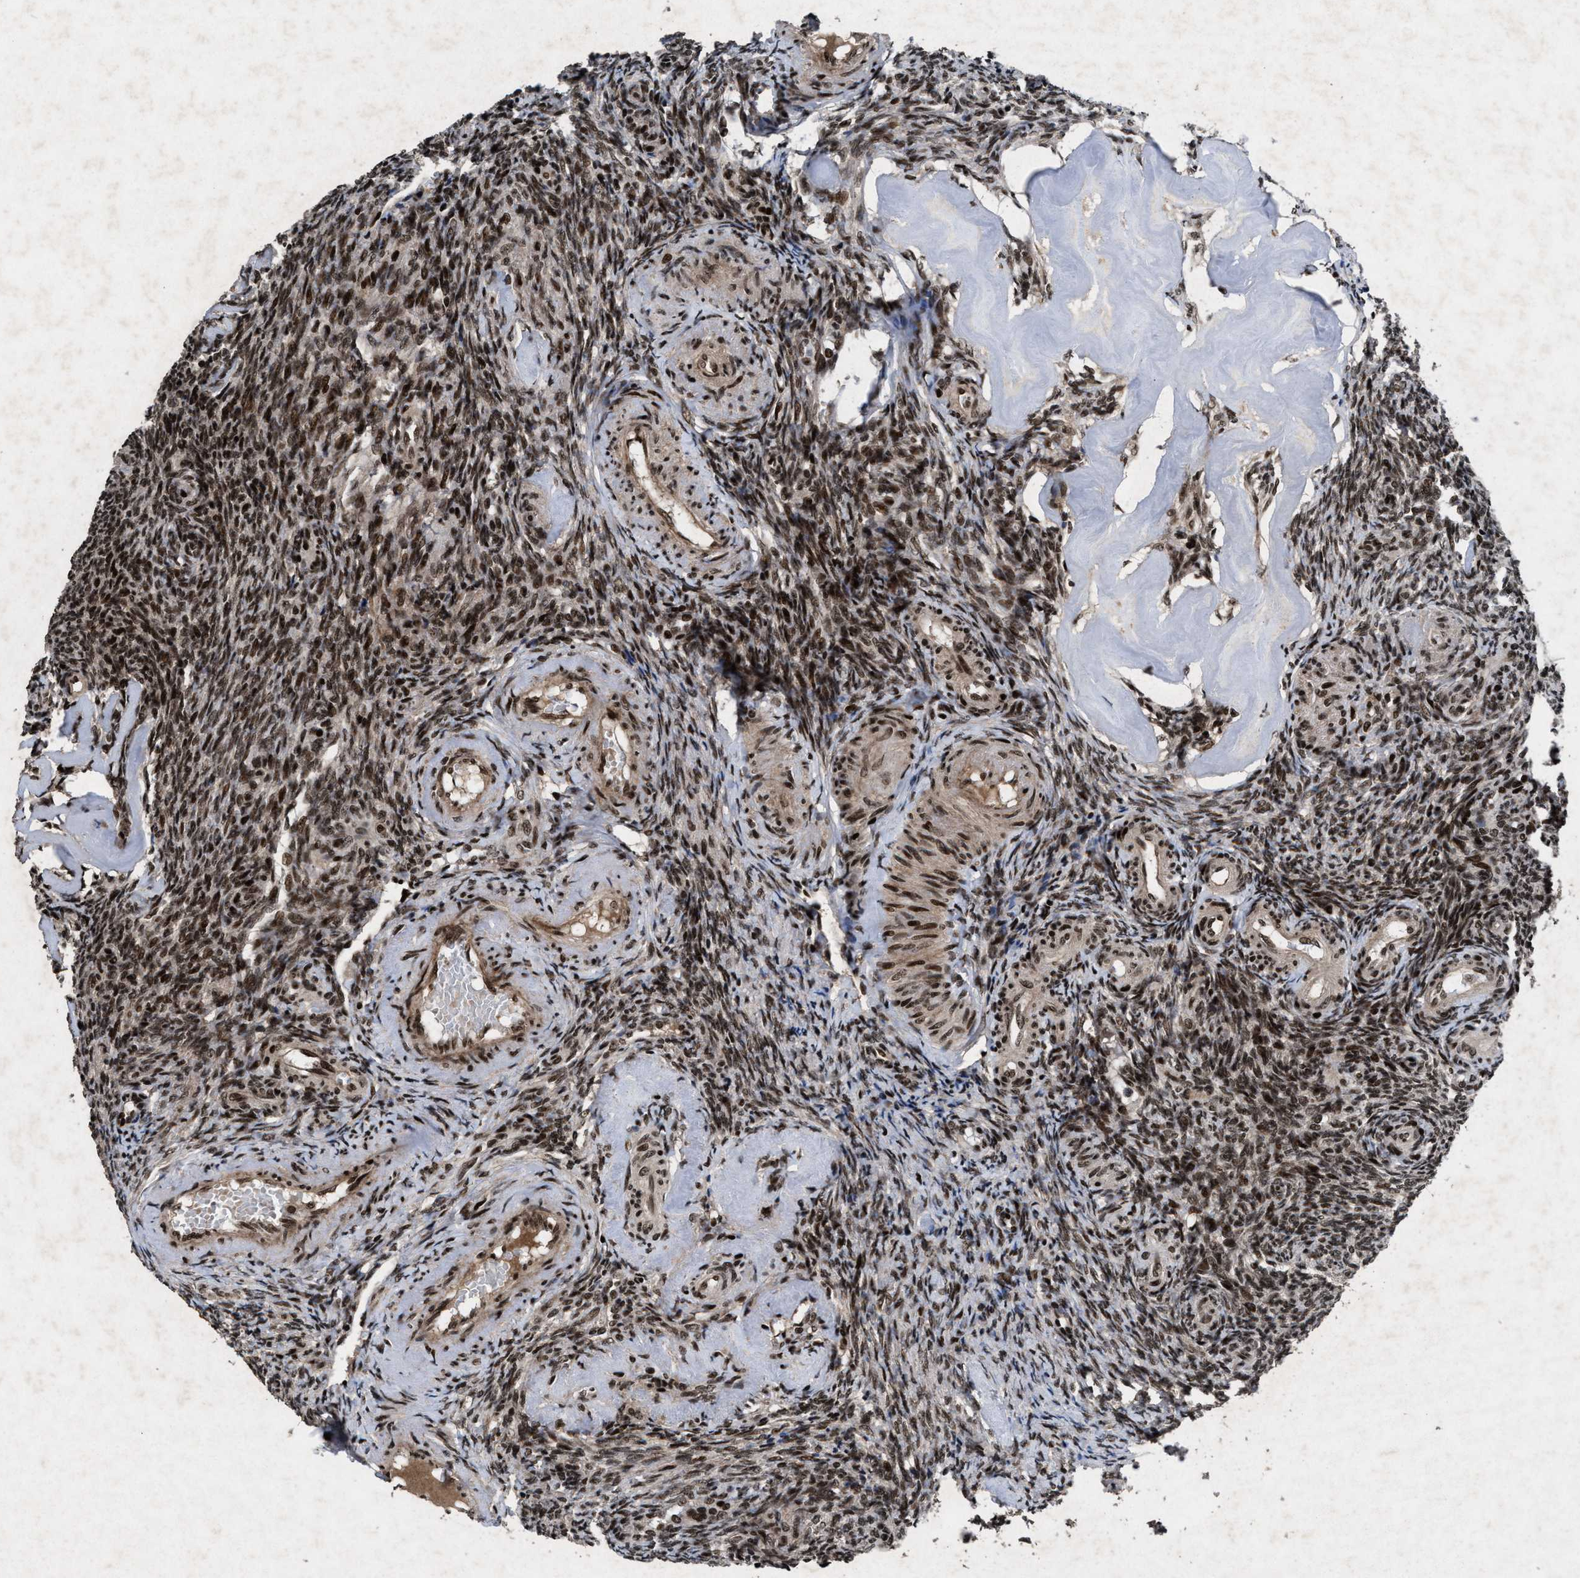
{"staining": {"intensity": "moderate", "quantity": ">75%", "location": "nuclear"}, "tissue": "ovary", "cell_type": "Ovarian stroma cells", "image_type": "normal", "snomed": [{"axis": "morphology", "description": "Normal tissue, NOS"}, {"axis": "topography", "description": "Ovary"}], "caption": "Protein positivity by immunohistochemistry (IHC) demonstrates moderate nuclear expression in approximately >75% of ovarian stroma cells in normal ovary.", "gene": "WIZ", "patient": {"sex": "female", "age": 41}}